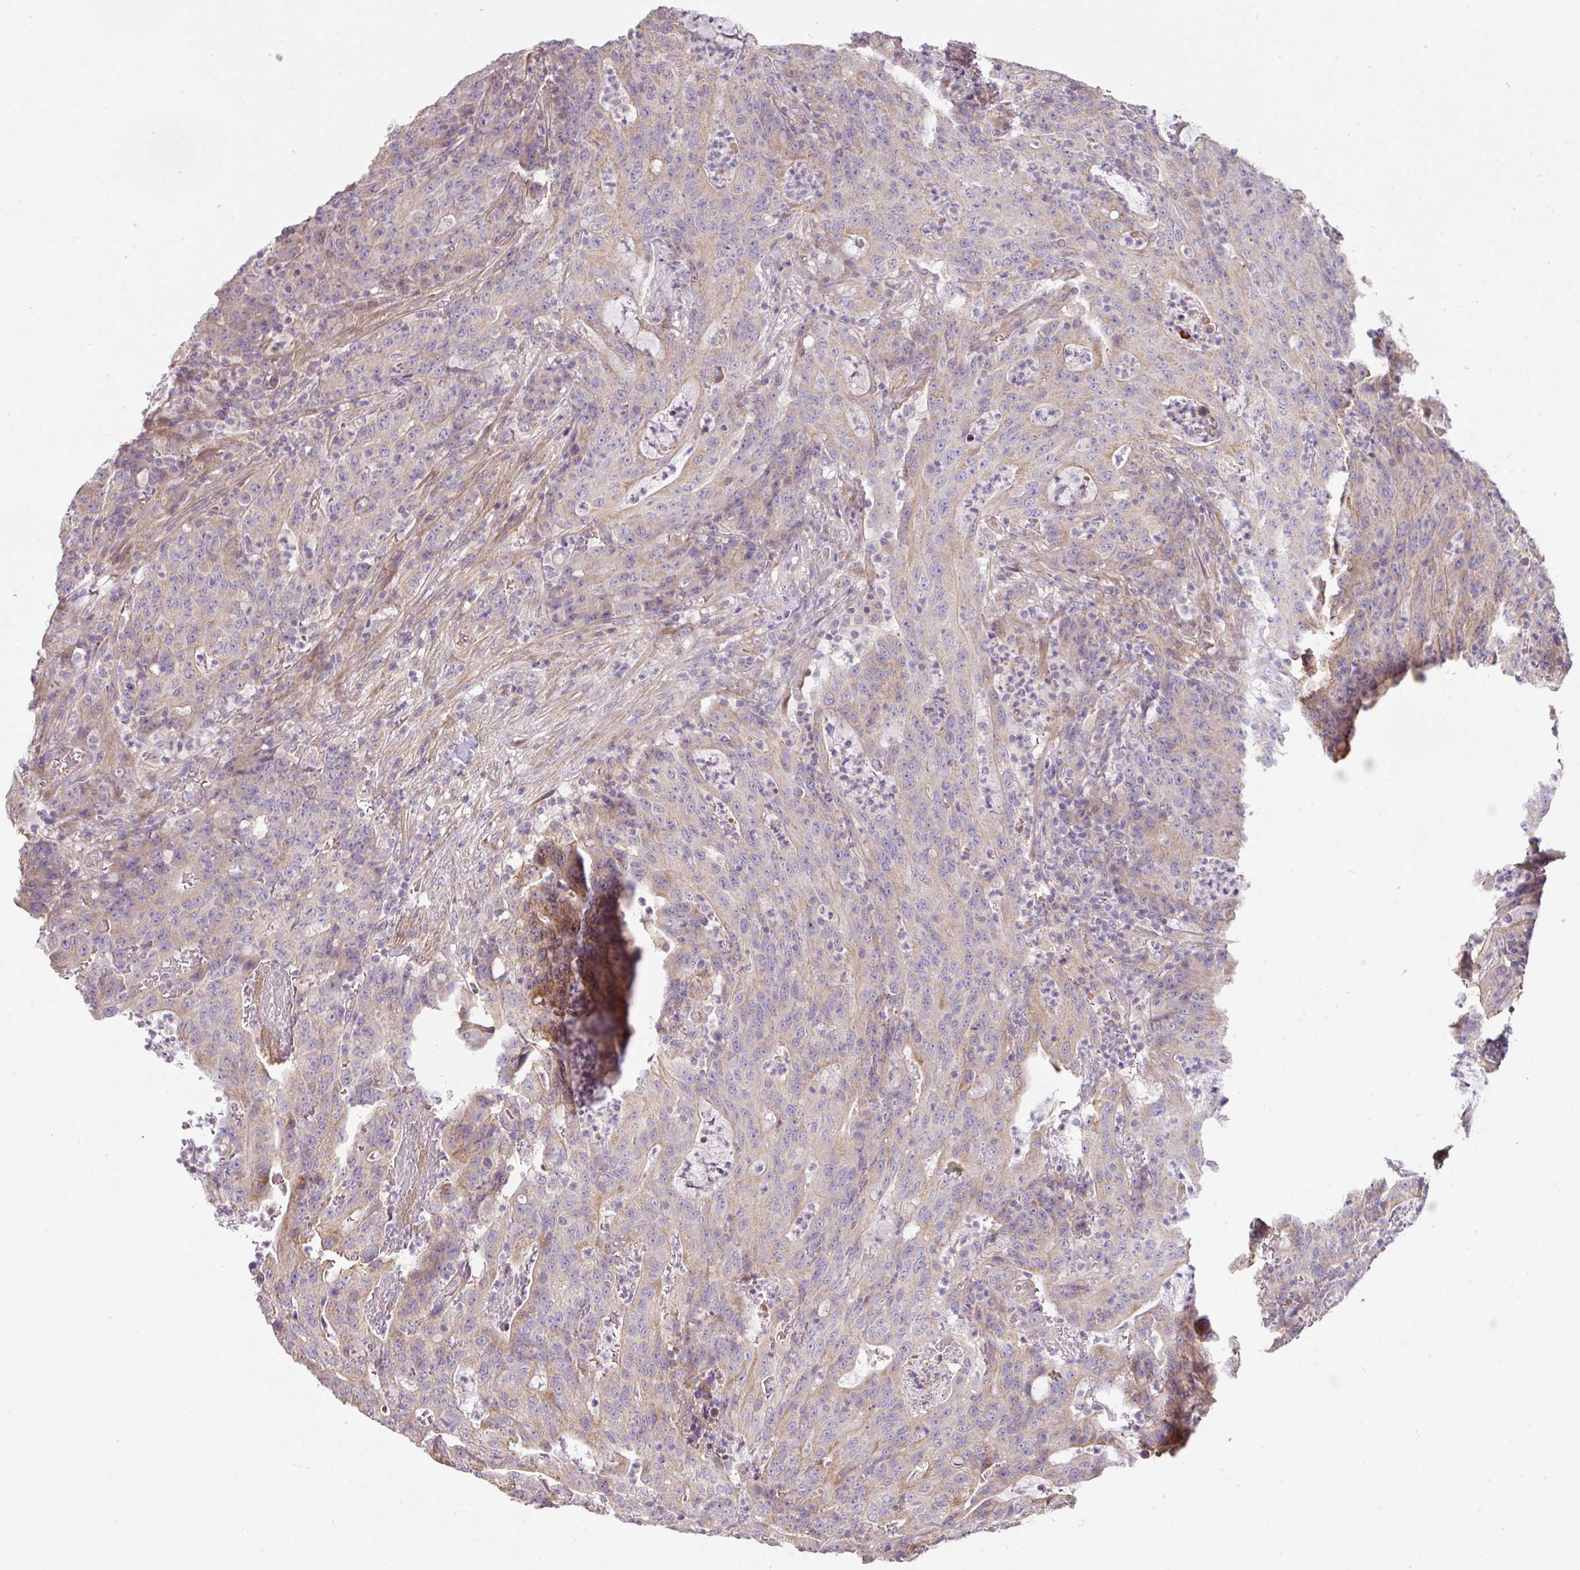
{"staining": {"intensity": "weak", "quantity": "25%-75%", "location": "cytoplasmic/membranous"}, "tissue": "colorectal cancer", "cell_type": "Tumor cells", "image_type": "cancer", "snomed": [{"axis": "morphology", "description": "Adenocarcinoma, NOS"}, {"axis": "topography", "description": "Colon"}], "caption": "The photomicrograph displays staining of colorectal cancer (adenocarcinoma), revealing weak cytoplasmic/membranous protein positivity (brown color) within tumor cells. (Stains: DAB (3,3'-diaminobenzidine) in brown, nuclei in blue, Microscopy: brightfield microscopy at high magnification).", "gene": "STK35", "patient": {"sex": "male", "age": 83}}